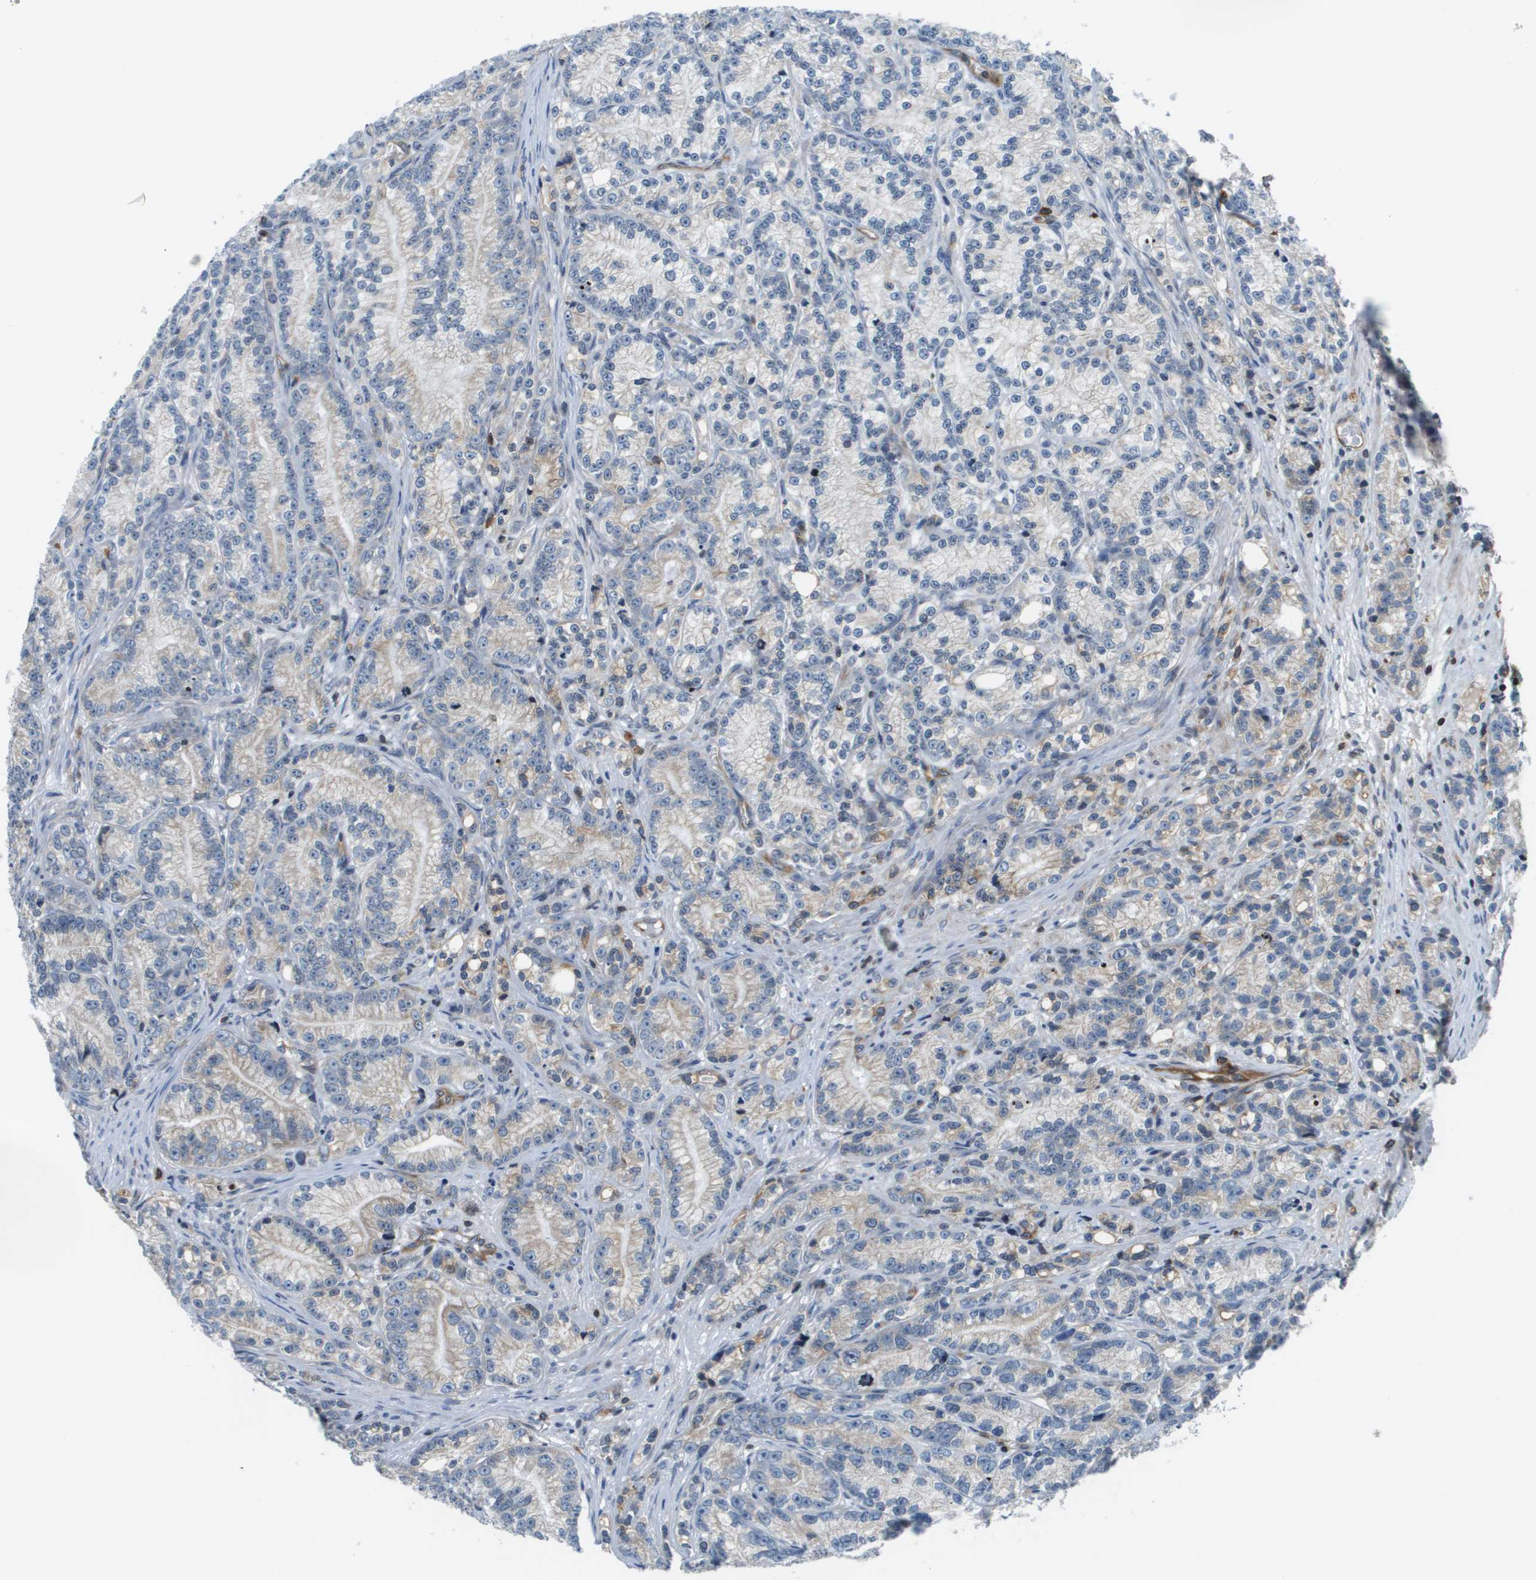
{"staining": {"intensity": "negative", "quantity": "none", "location": "none"}, "tissue": "prostate cancer", "cell_type": "Tumor cells", "image_type": "cancer", "snomed": [{"axis": "morphology", "description": "Adenocarcinoma, Low grade"}, {"axis": "topography", "description": "Prostate"}], "caption": "The micrograph reveals no significant positivity in tumor cells of prostate adenocarcinoma (low-grade).", "gene": "ESYT1", "patient": {"sex": "male", "age": 89}}